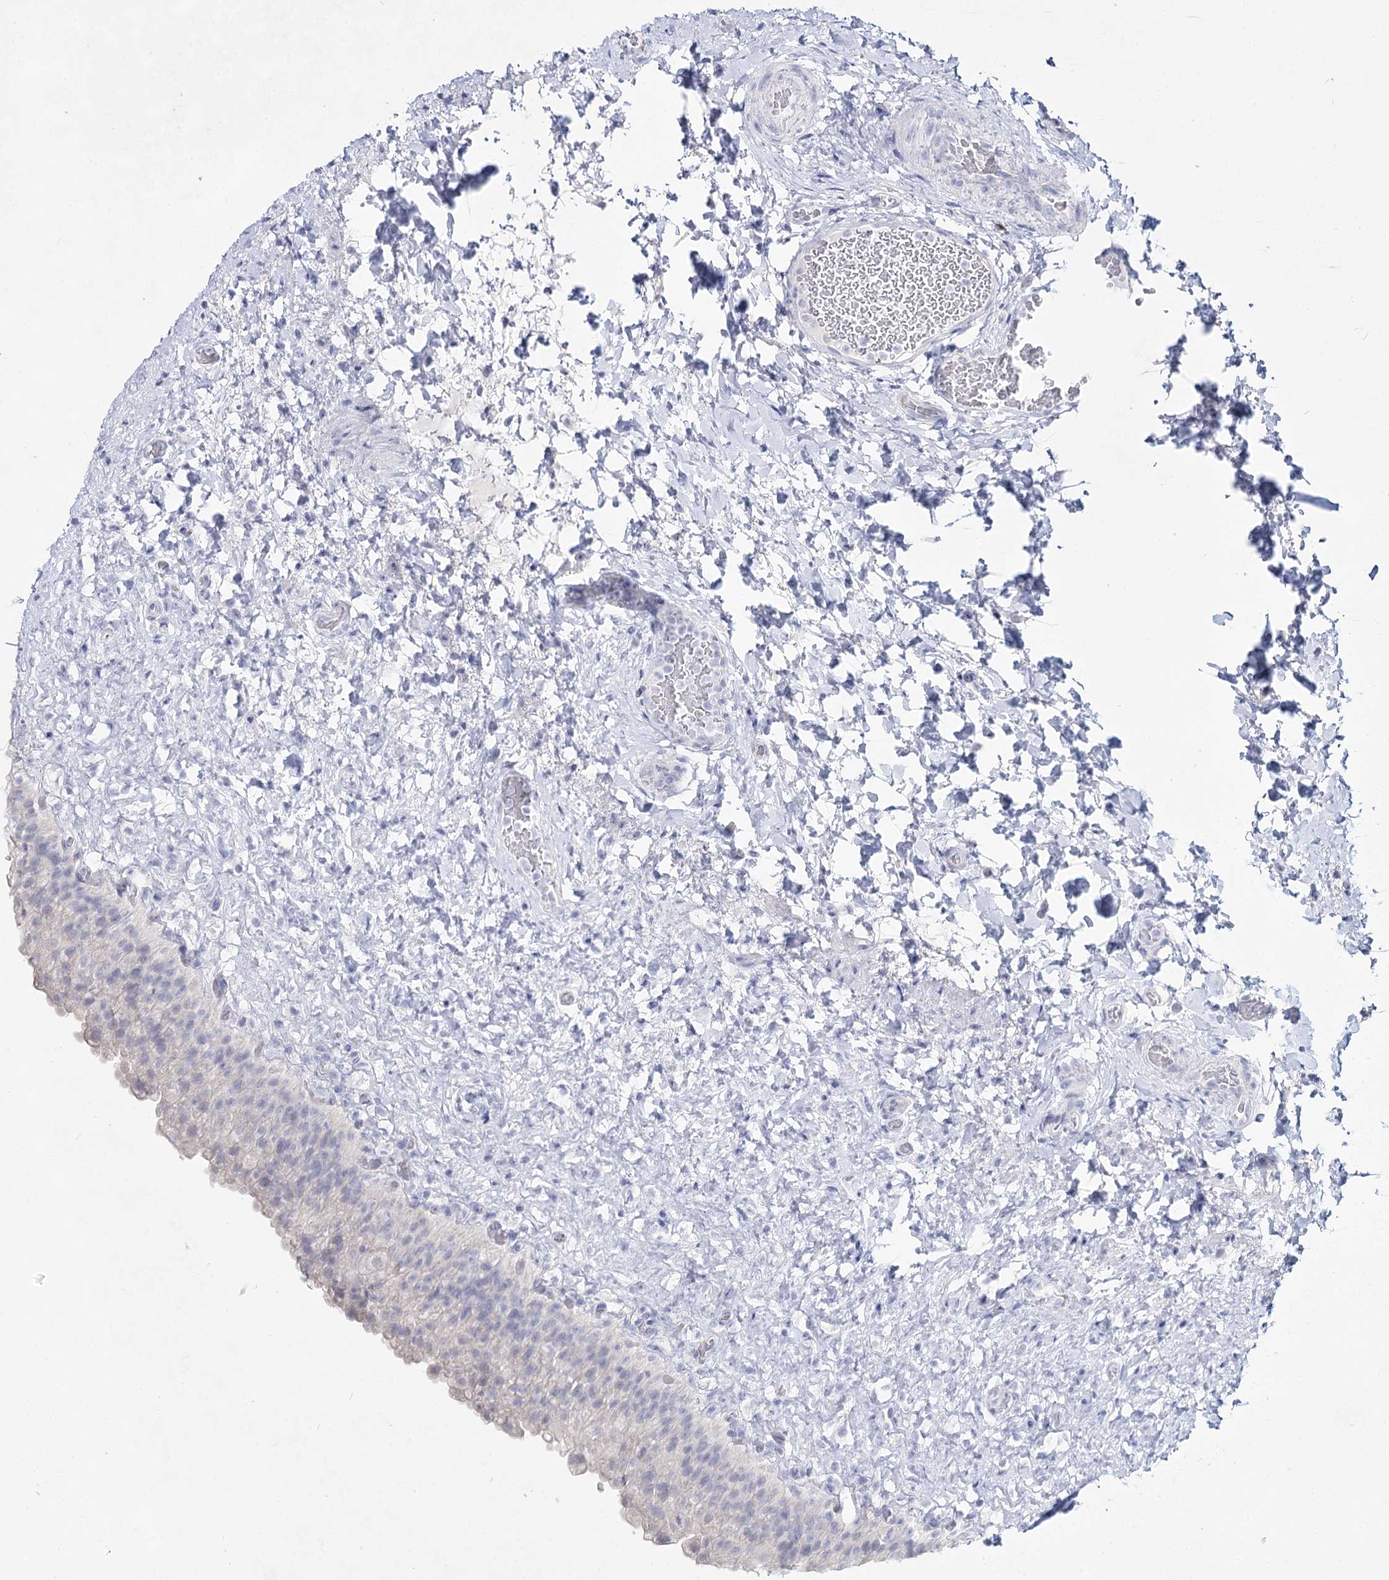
{"staining": {"intensity": "negative", "quantity": "none", "location": "none"}, "tissue": "urinary bladder", "cell_type": "Urothelial cells", "image_type": "normal", "snomed": [{"axis": "morphology", "description": "Normal tissue, NOS"}, {"axis": "topography", "description": "Urinary bladder"}], "caption": "A high-resolution photomicrograph shows immunohistochemistry staining of benign urinary bladder, which displays no significant positivity in urothelial cells.", "gene": "SLC17A2", "patient": {"sex": "female", "age": 27}}